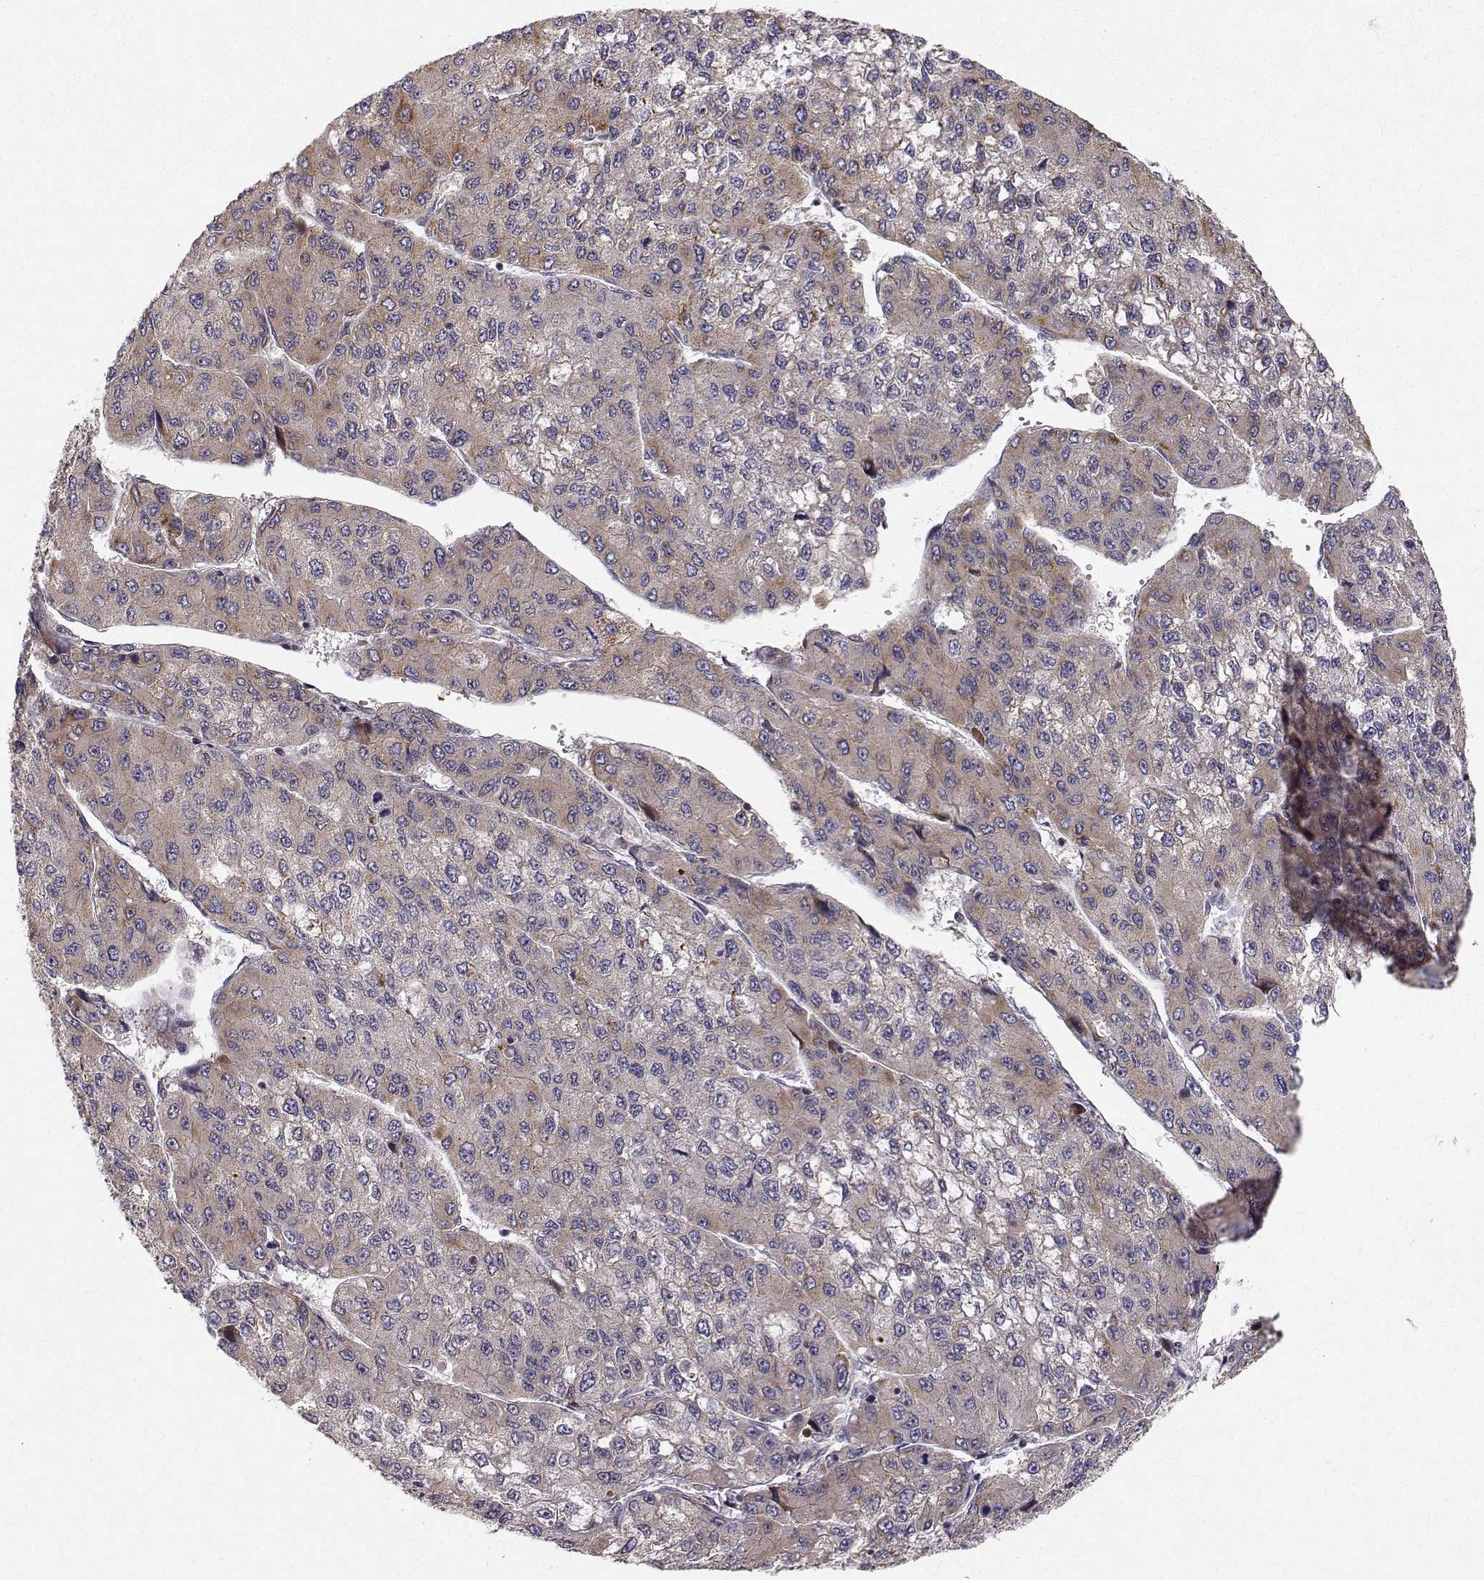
{"staining": {"intensity": "moderate", "quantity": "<25%", "location": "cytoplasmic/membranous"}, "tissue": "liver cancer", "cell_type": "Tumor cells", "image_type": "cancer", "snomed": [{"axis": "morphology", "description": "Carcinoma, Hepatocellular, NOS"}, {"axis": "topography", "description": "Liver"}], "caption": "The photomicrograph exhibits immunohistochemical staining of liver cancer (hepatocellular carcinoma). There is moderate cytoplasmic/membranous staining is present in approximately <25% of tumor cells.", "gene": "APC", "patient": {"sex": "female", "age": 66}}